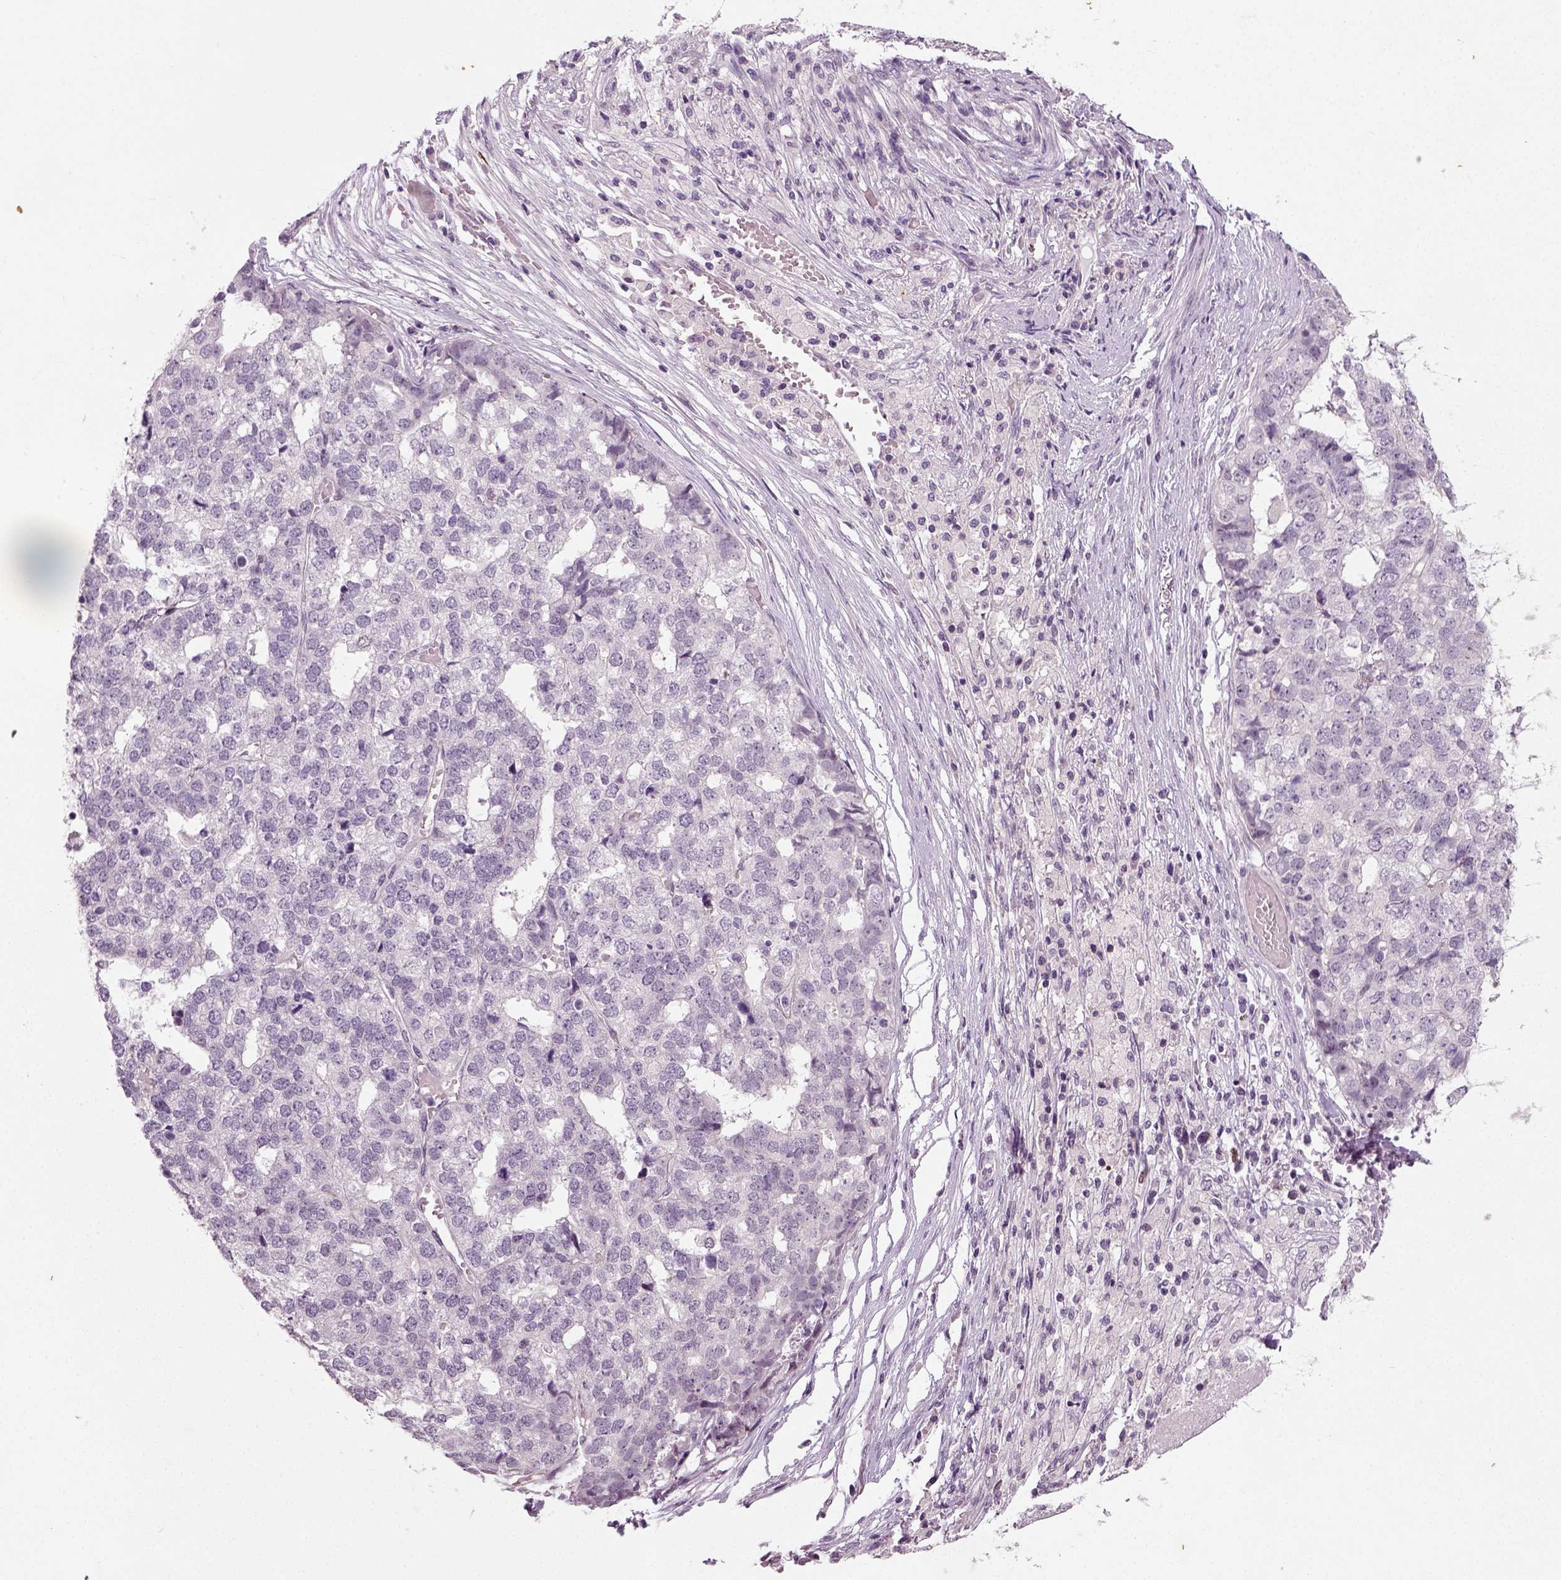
{"staining": {"intensity": "negative", "quantity": "none", "location": "none"}, "tissue": "stomach cancer", "cell_type": "Tumor cells", "image_type": "cancer", "snomed": [{"axis": "morphology", "description": "Adenocarcinoma, NOS"}, {"axis": "topography", "description": "Stomach"}], "caption": "Human stomach cancer (adenocarcinoma) stained for a protein using immunohistochemistry reveals no staining in tumor cells.", "gene": "SYNGAP1", "patient": {"sex": "male", "age": 69}}